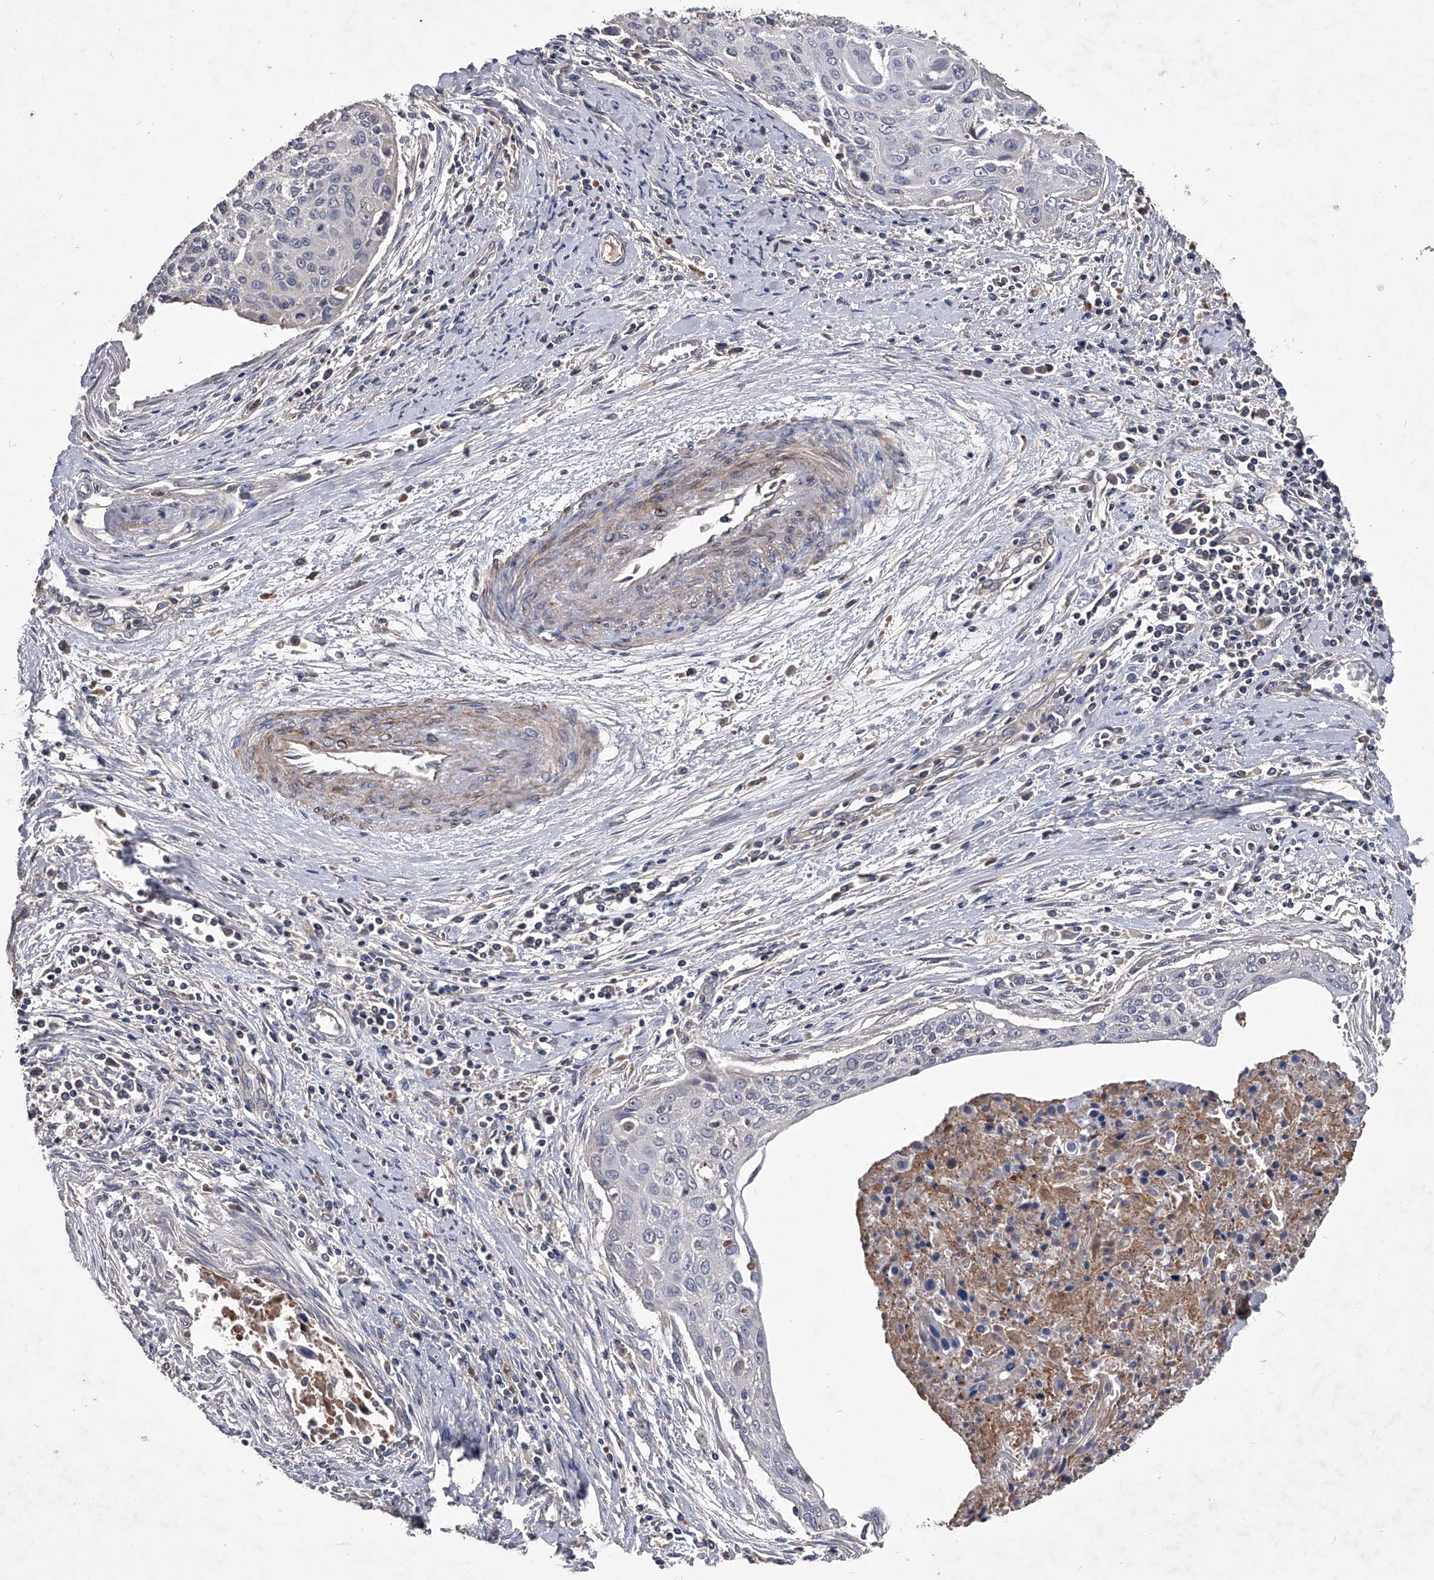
{"staining": {"intensity": "negative", "quantity": "none", "location": "none"}, "tissue": "cervical cancer", "cell_type": "Tumor cells", "image_type": "cancer", "snomed": [{"axis": "morphology", "description": "Squamous cell carcinoma, NOS"}, {"axis": "topography", "description": "Cervix"}], "caption": "Cervical cancer (squamous cell carcinoma) was stained to show a protein in brown. There is no significant positivity in tumor cells.", "gene": "NRP1", "patient": {"sex": "female", "age": 55}}